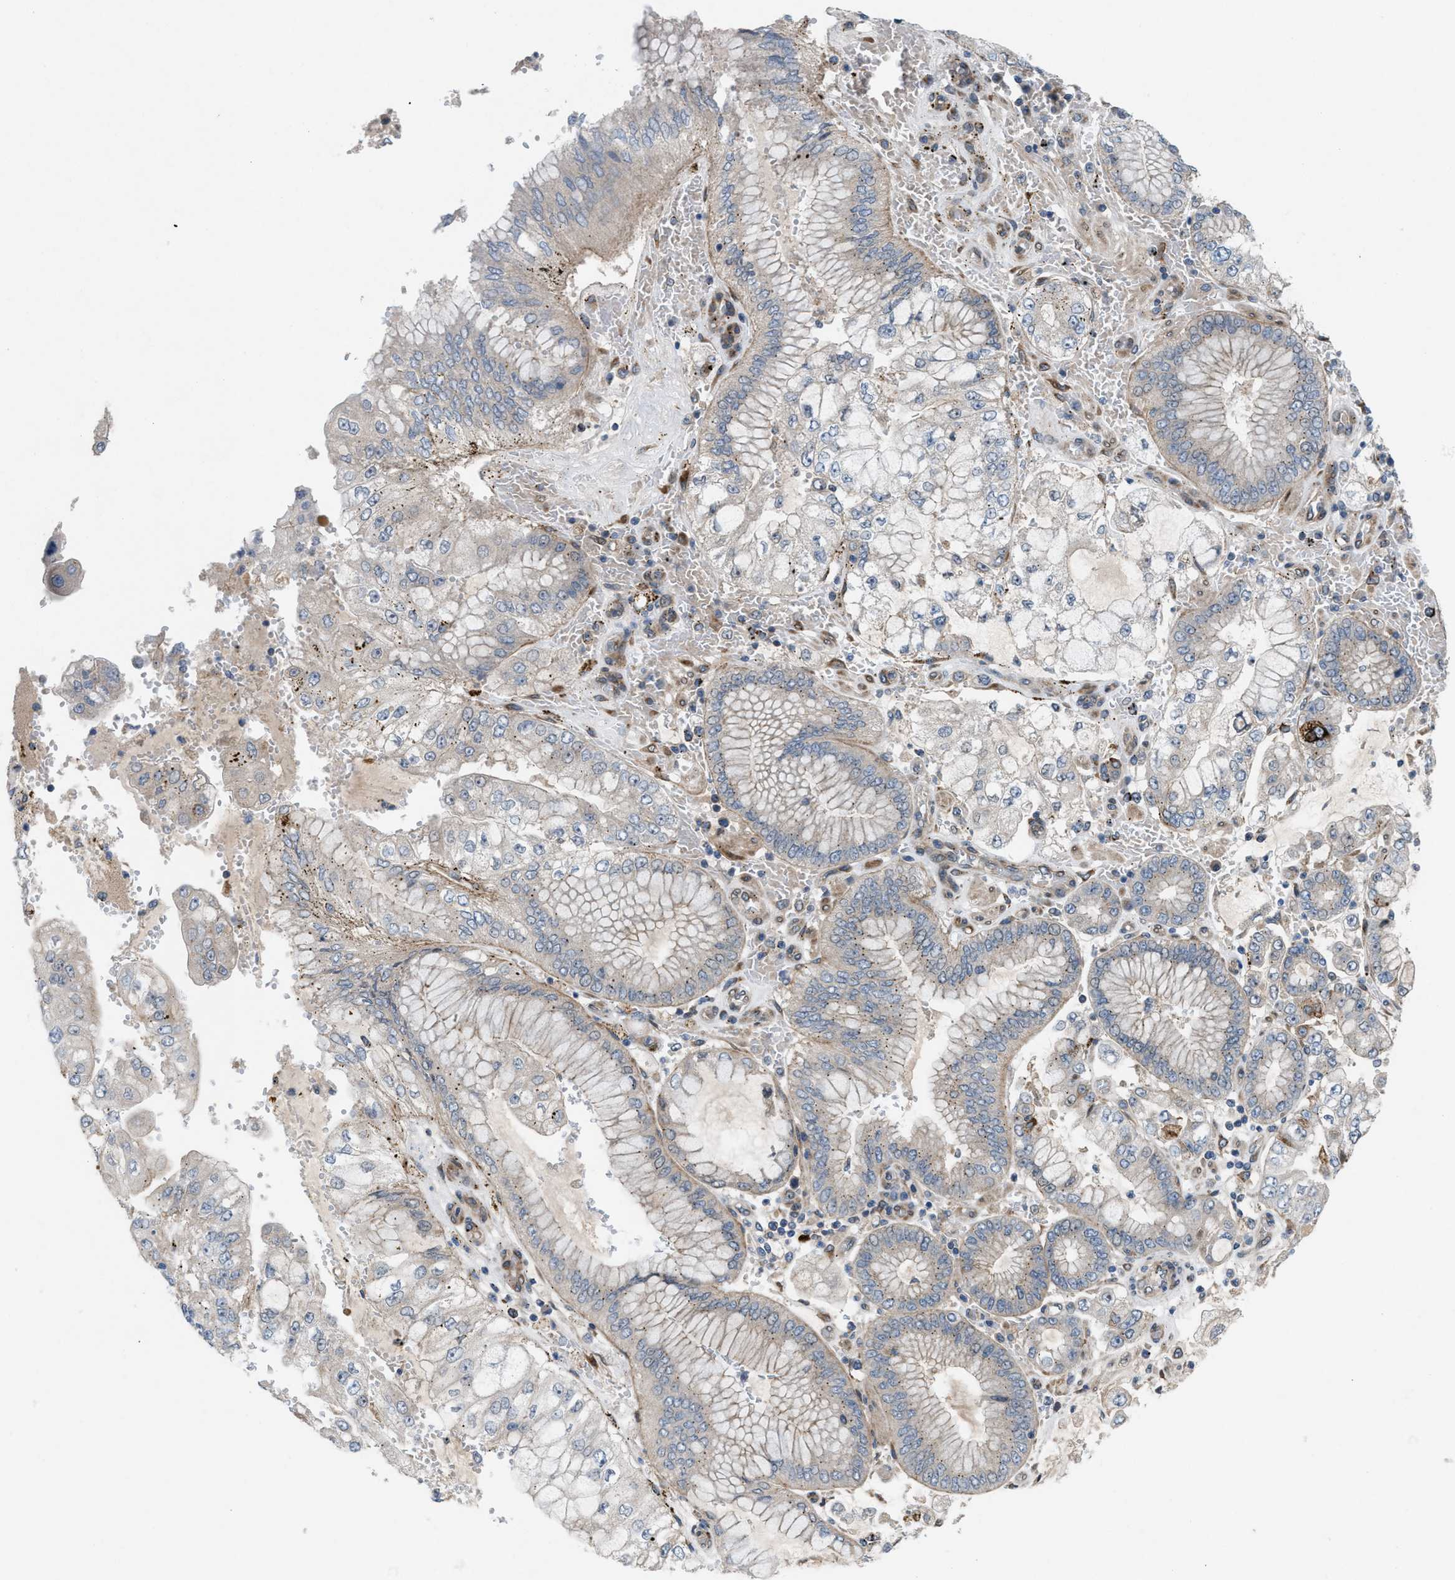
{"staining": {"intensity": "negative", "quantity": "none", "location": "none"}, "tissue": "stomach cancer", "cell_type": "Tumor cells", "image_type": "cancer", "snomed": [{"axis": "morphology", "description": "Adenocarcinoma, NOS"}, {"axis": "topography", "description": "Stomach"}], "caption": "This is a image of immunohistochemistry staining of stomach cancer, which shows no staining in tumor cells.", "gene": "CYB5D1", "patient": {"sex": "male", "age": 76}}